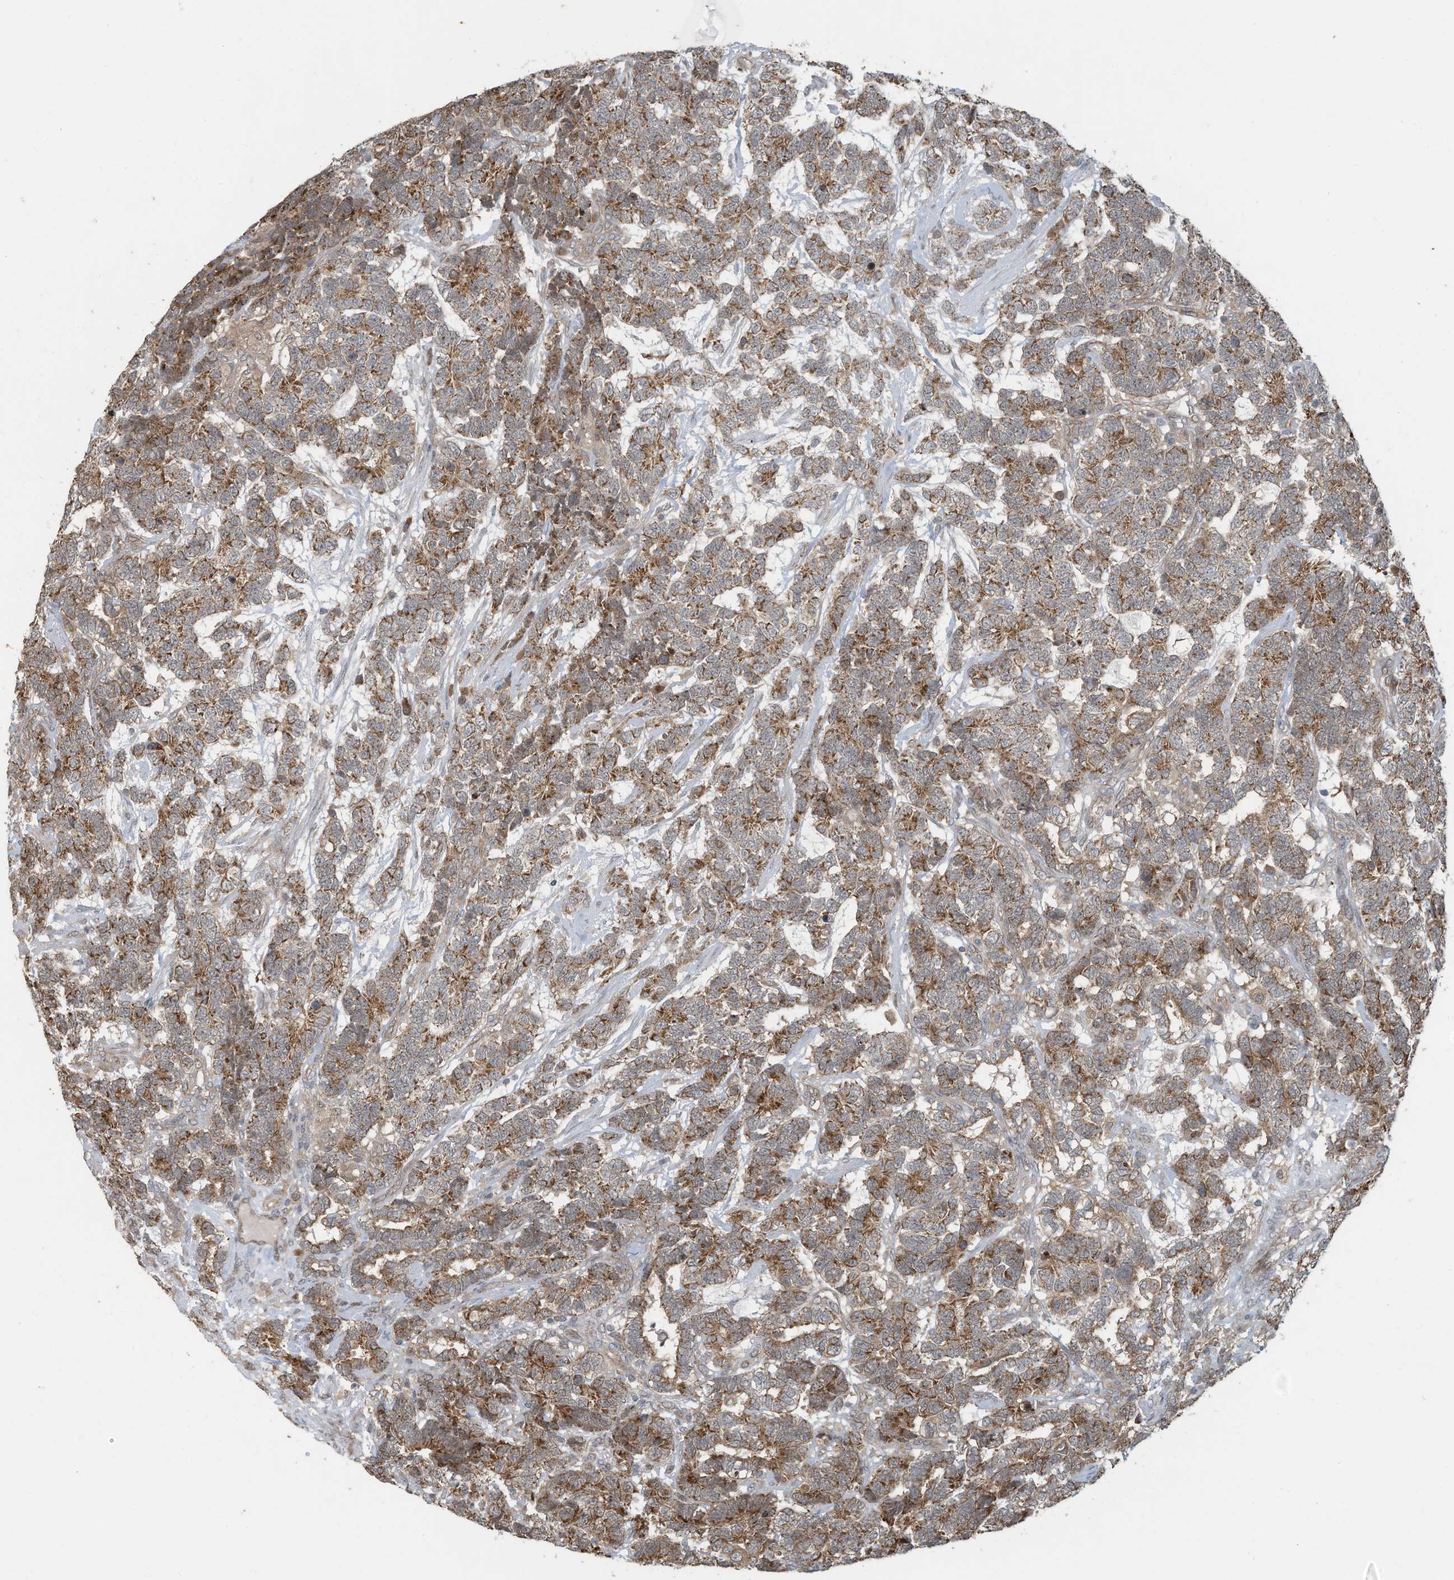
{"staining": {"intensity": "moderate", "quantity": ">75%", "location": "cytoplasmic/membranous"}, "tissue": "testis cancer", "cell_type": "Tumor cells", "image_type": "cancer", "snomed": [{"axis": "morphology", "description": "Carcinoma, Embryonal, NOS"}, {"axis": "topography", "description": "Testis"}], "caption": "IHC photomicrograph of neoplastic tissue: human testis cancer stained using immunohistochemistry displays medium levels of moderate protein expression localized specifically in the cytoplasmic/membranous of tumor cells, appearing as a cytoplasmic/membranous brown color.", "gene": "ERI2", "patient": {"sex": "male", "age": 26}}